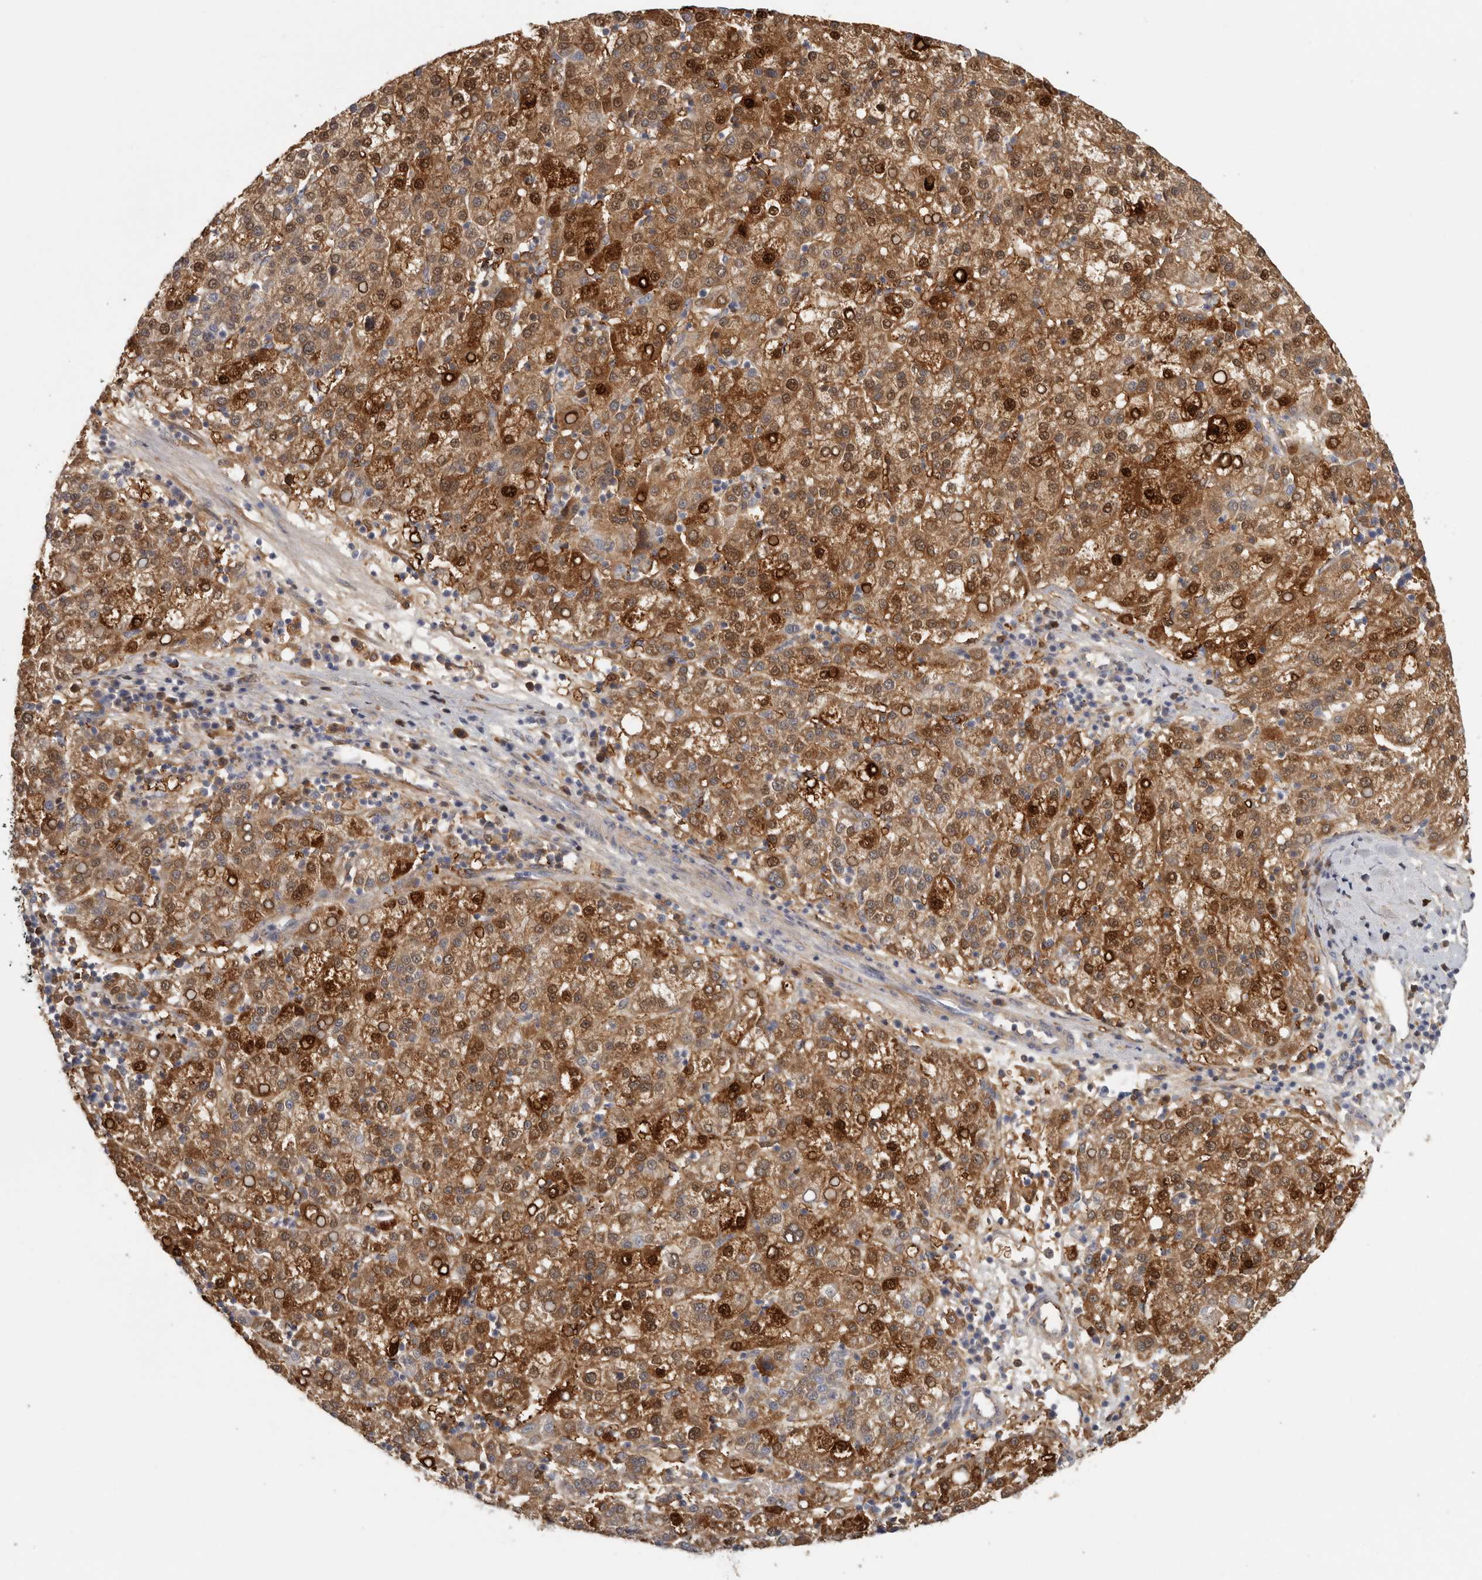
{"staining": {"intensity": "strong", "quantity": ">75%", "location": "cytoplasmic/membranous,nuclear"}, "tissue": "liver cancer", "cell_type": "Tumor cells", "image_type": "cancer", "snomed": [{"axis": "morphology", "description": "Carcinoma, Hepatocellular, NOS"}, {"axis": "topography", "description": "Liver"}], "caption": "Immunohistochemistry (IHC) (DAB (3,3'-diaminobenzidine)) staining of human liver cancer (hepatocellular carcinoma) reveals strong cytoplasmic/membranous and nuclear protein expression in about >75% of tumor cells.", "gene": "DNAJC11", "patient": {"sex": "female", "age": 58}}